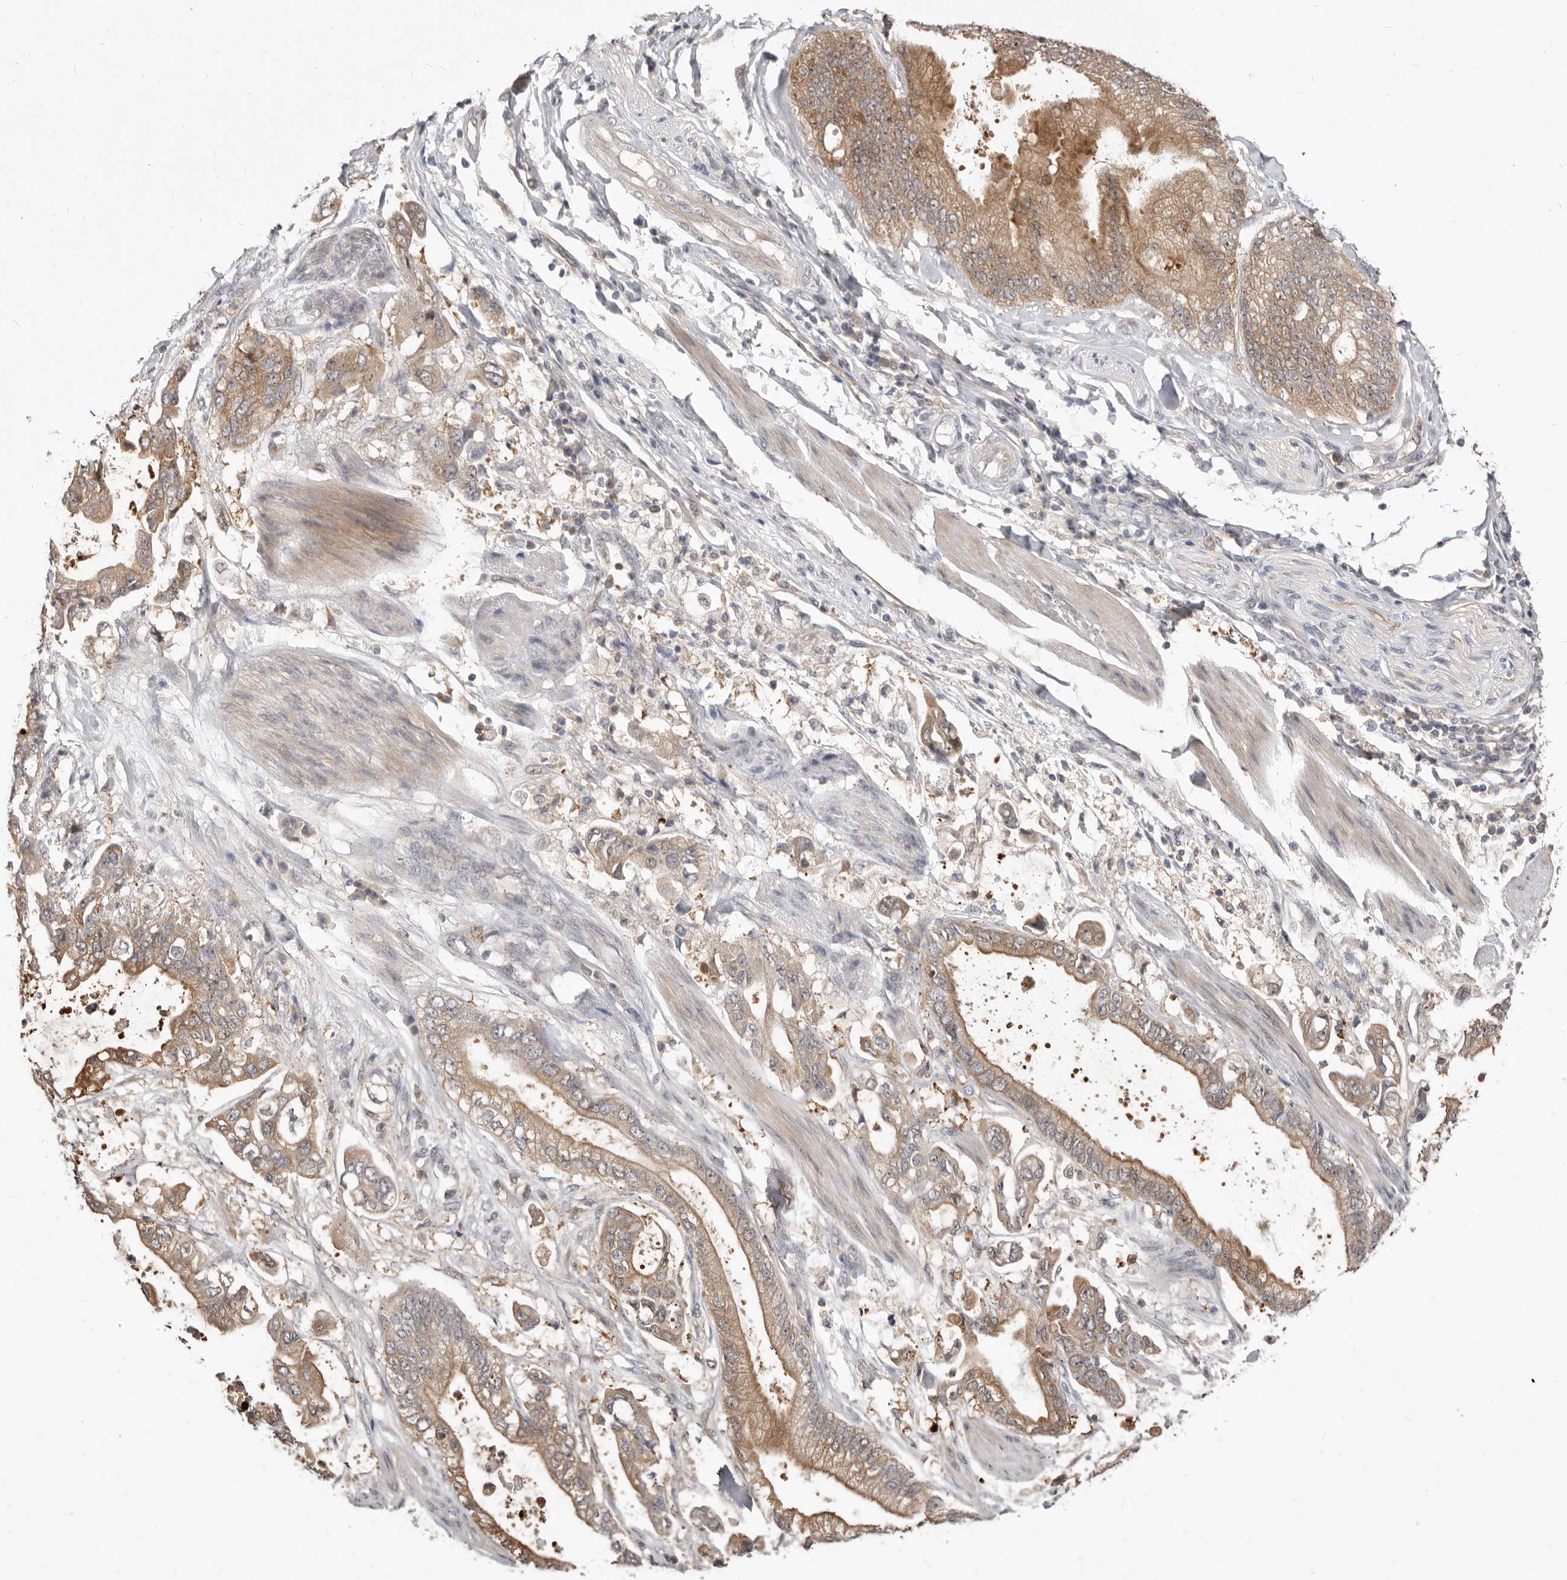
{"staining": {"intensity": "moderate", "quantity": ">75%", "location": "cytoplasmic/membranous"}, "tissue": "stomach cancer", "cell_type": "Tumor cells", "image_type": "cancer", "snomed": [{"axis": "morphology", "description": "Normal tissue, NOS"}, {"axis": "morphology", "description": "Adenocarcinoma, NOS"}, {"axis": "topography", "description": "Stomach"}], "caption": "IHC photomicrograph of human adenocarcinoma (stomach) stained for a protein (brown), which demonstrates medium levels of moderate cytoplasmic/membranous expression in about >75% of tumor cells.", "gene": "TC2N", "patient": {"sex": "male", "age": 62}}